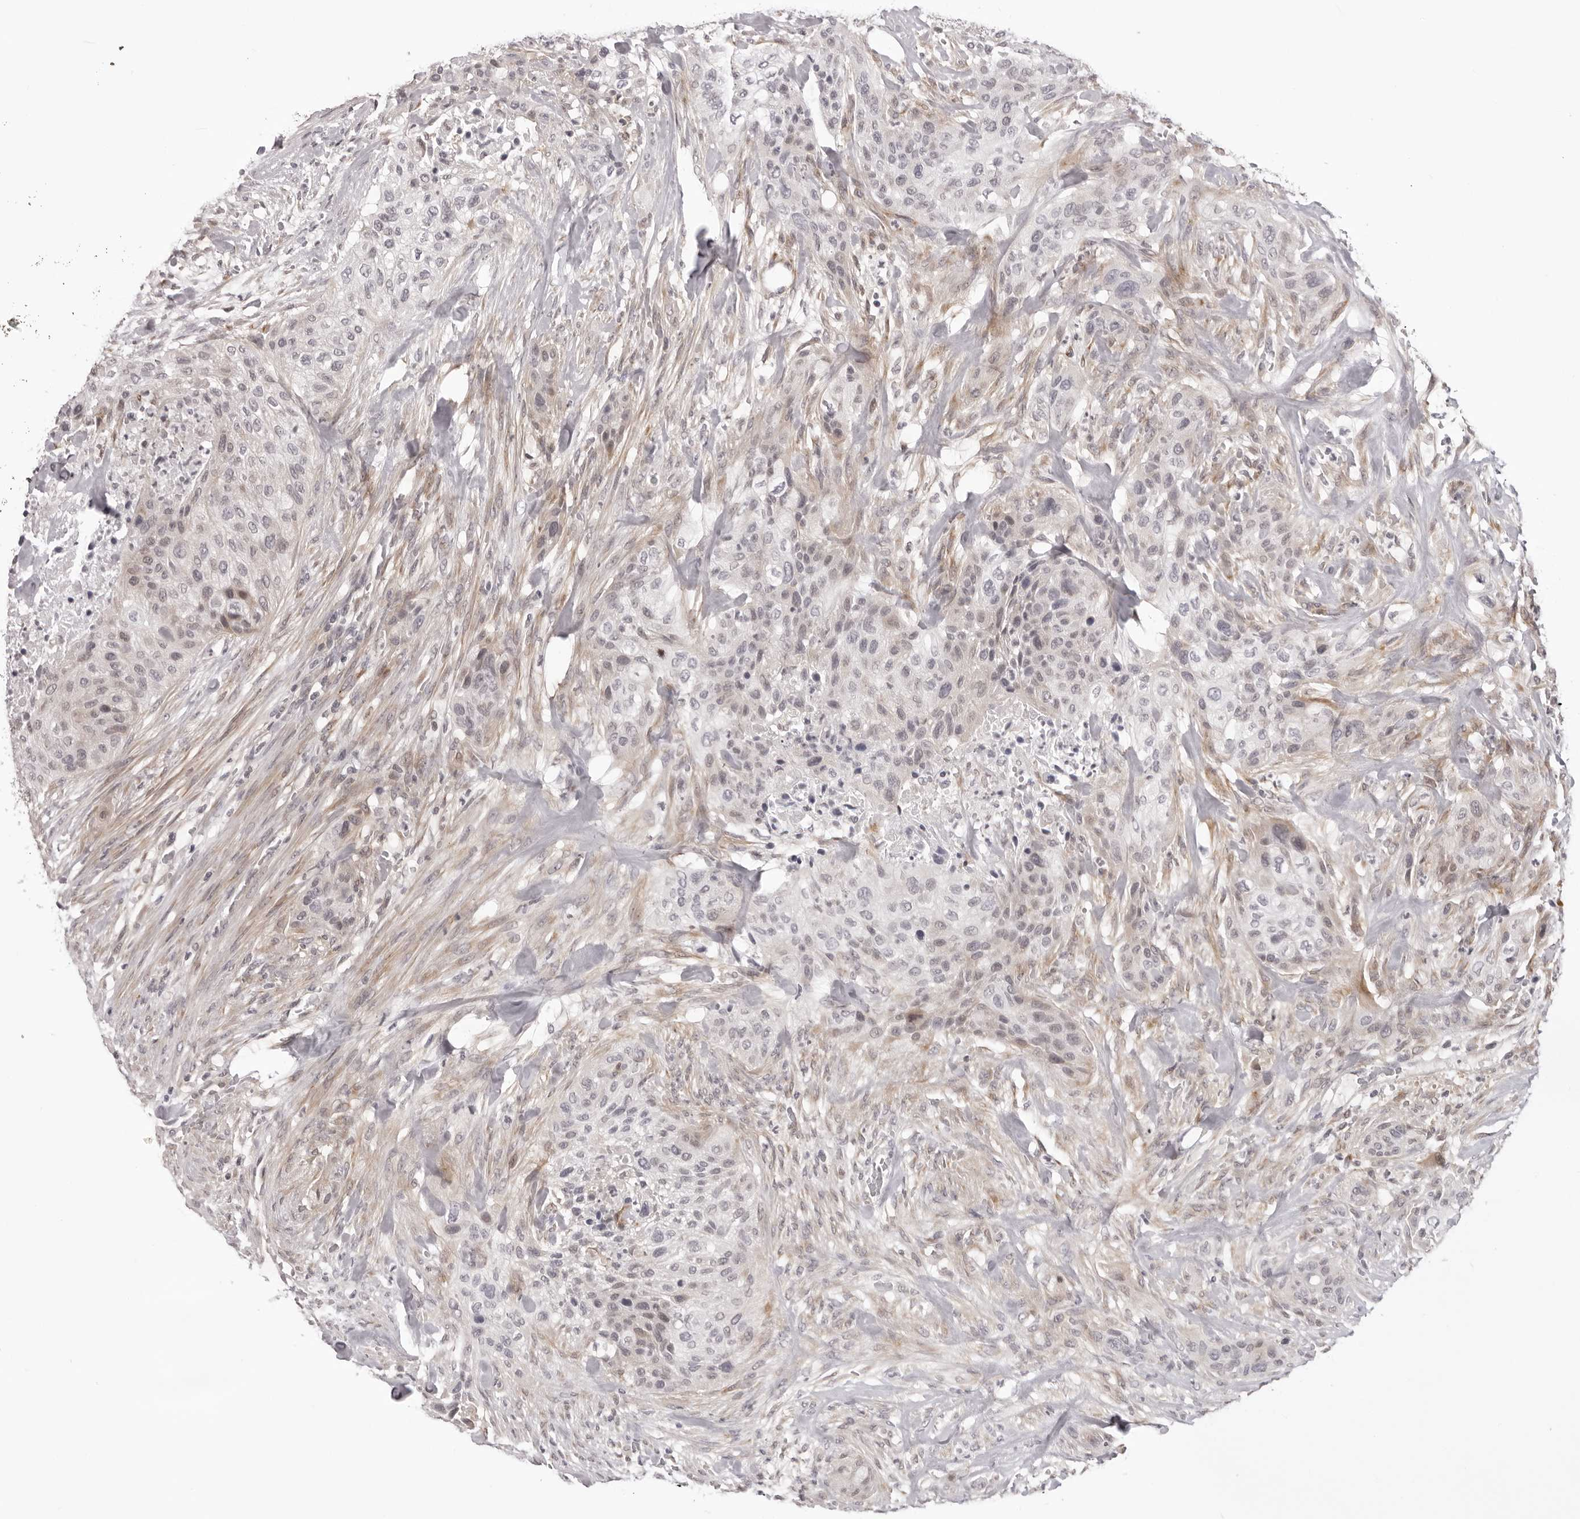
{"staining": {"intensity": "moderate", "quantity": "<25%", "location": "cytoplasmic/membranous"}, "tissue": "urothelial cancer", "cell_type": "Tumor cells", "image_type": "cancer", "snomed": [{"axis": "morphology", "description": "Urothelial carcinoma, High grade"}, {"axis": "topography", "description": "Urinary bladder"}], "caption": "Brown immunohistochemical staining in human high-grade urothelial carcinoma shows moderate cytoplasmic/membranous staining in about <25% of tumor cells. (IHC, brightfield microscopy, high magnification).", "gene": "SUGCT", "patient": {"sex": "male", "age": 35}}